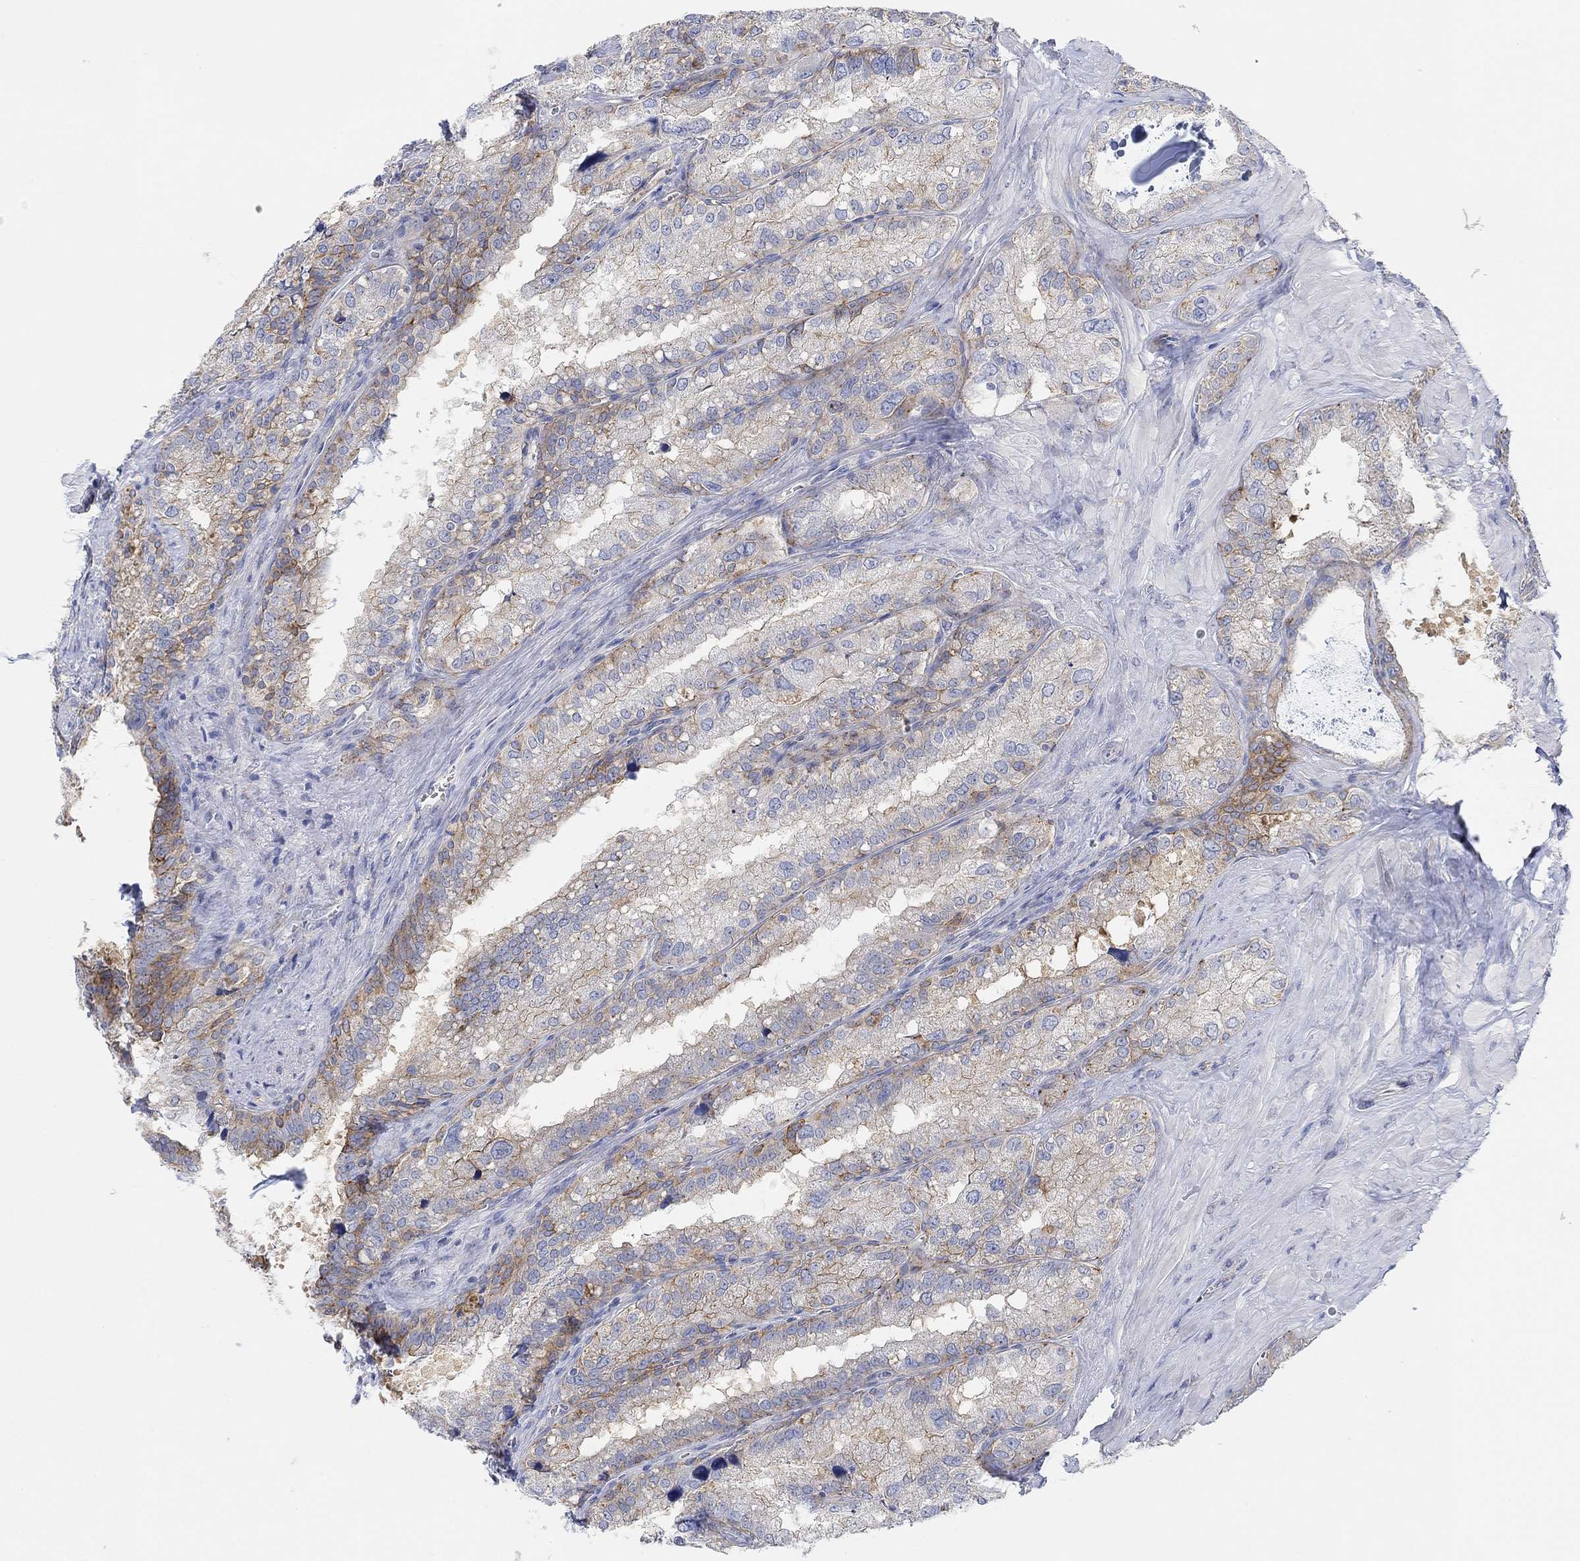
{"staining": {"intensity": "moderate", "quantity": "<25%", "location": "cytoplasmic/membranous"}, "tissue": "seminal vesicle", "cell_type": "Glandular cells", "image_type": "normal", "snomed": [{"axis": "morphology", "description": "Normal tissue, NOS"}, {"axis": "topography", "description": "Seminal veicle"}], "caption": "Seminal vesicle stained with DAB IHC demonstrates low levels of moderate cytoplasmic/membranous staining in about <25% of glandular cells. Using DAB (brown) and hematoxylin (blue) stains, captured at high magnification using brightfield microscopy.", "gene": "RGS1", "patient": {"sex": "male", "age": 57}}